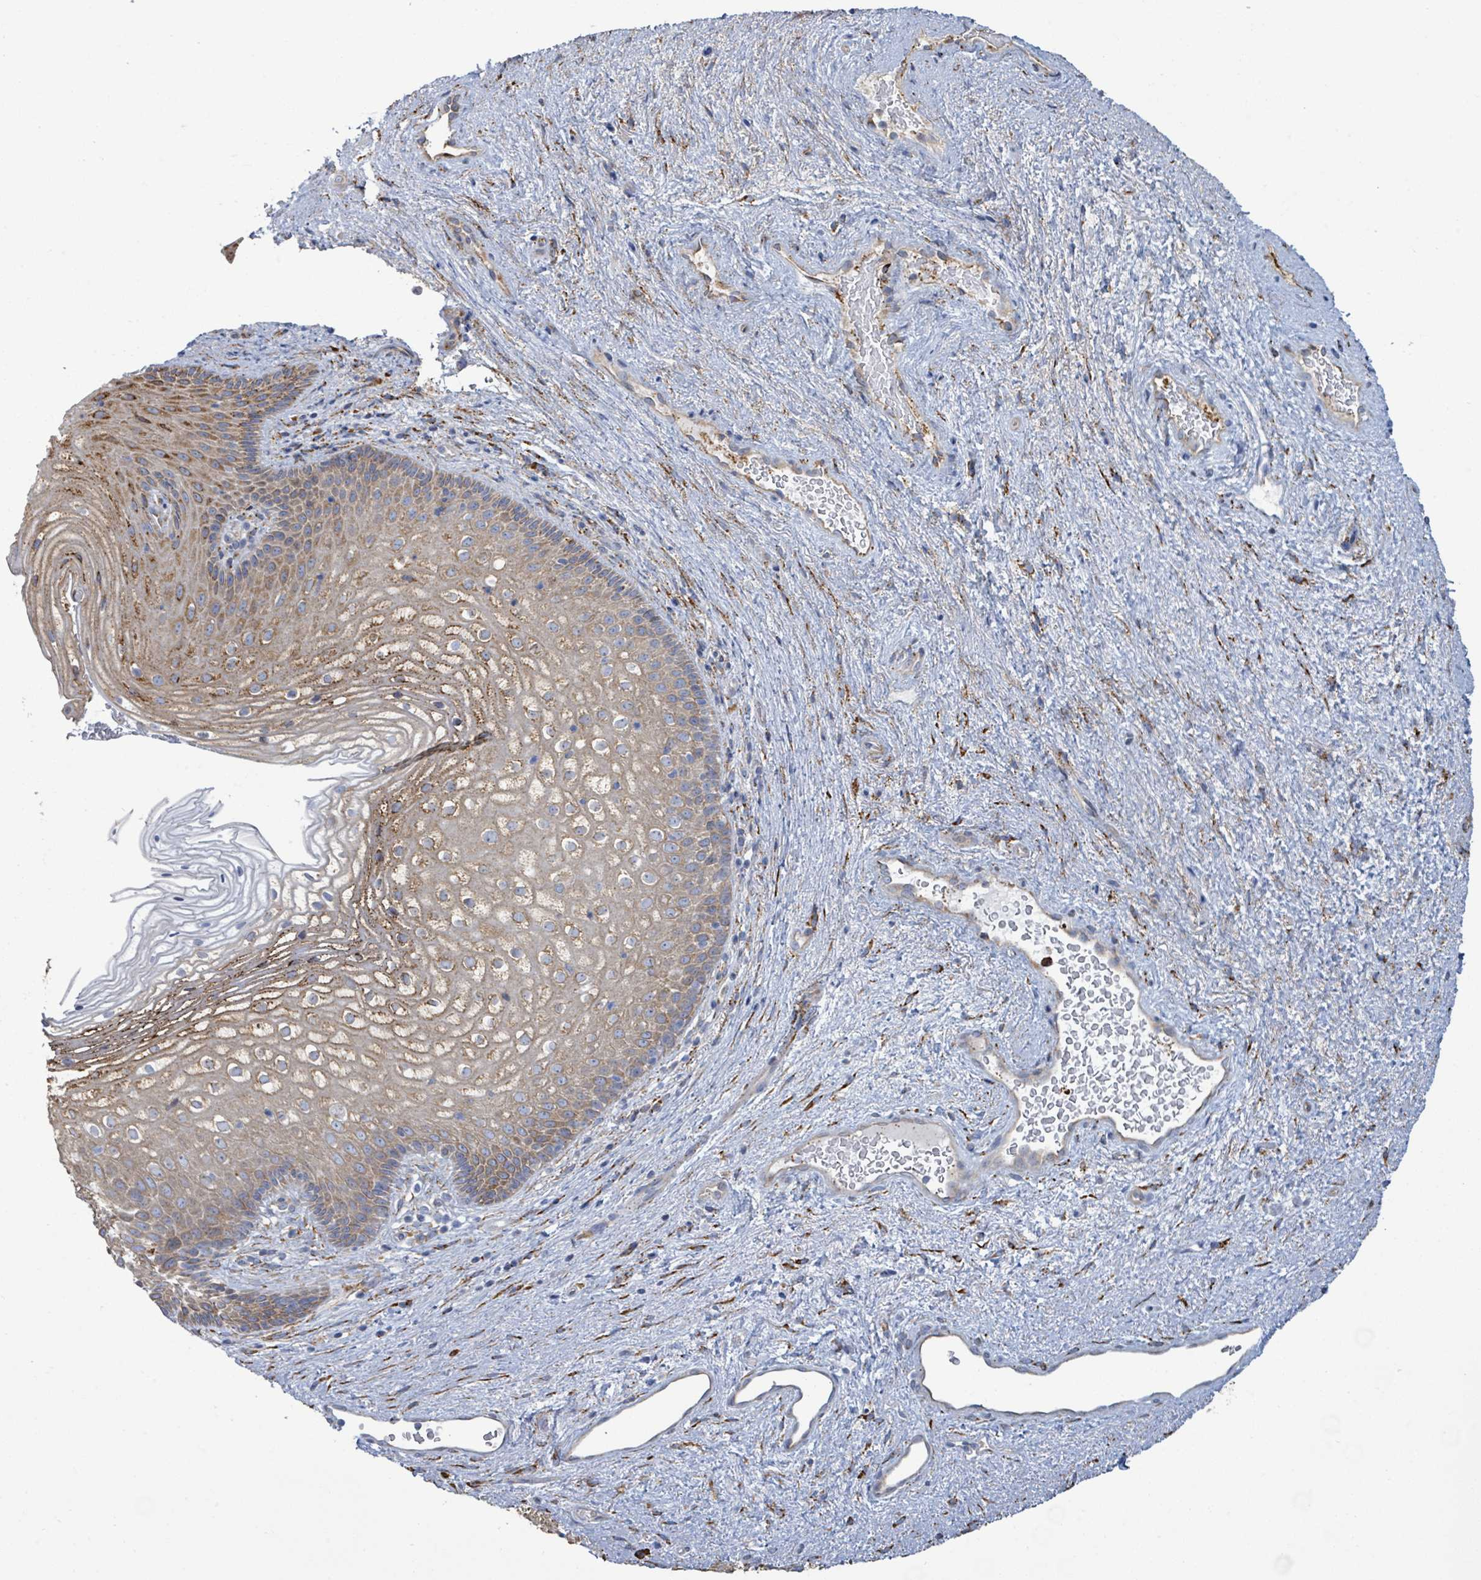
{"staining": {"intensity": "moderate", "quantity": ">75%", "location": "cytoplasmic/membranous"}, "tissue": "vagina", "cell_type": "Squamous epithelial cells", "image_type": "normal", "snomed": [{"axis": "morphology", "description": "Normal tissue, NOS"}, {"axis": "topography", "description": "Vagina"}], "caption": "Immunohistochemistry (DAB) staining of unremarkable vagina displays moderate cytoplasmic/membranous protein expression in approximately >75% of squamous epithelial cells. Nuclei are stained in blue.", "gene": "RFPL4AL1", "patient": {"sex": "female", "age": 47}}